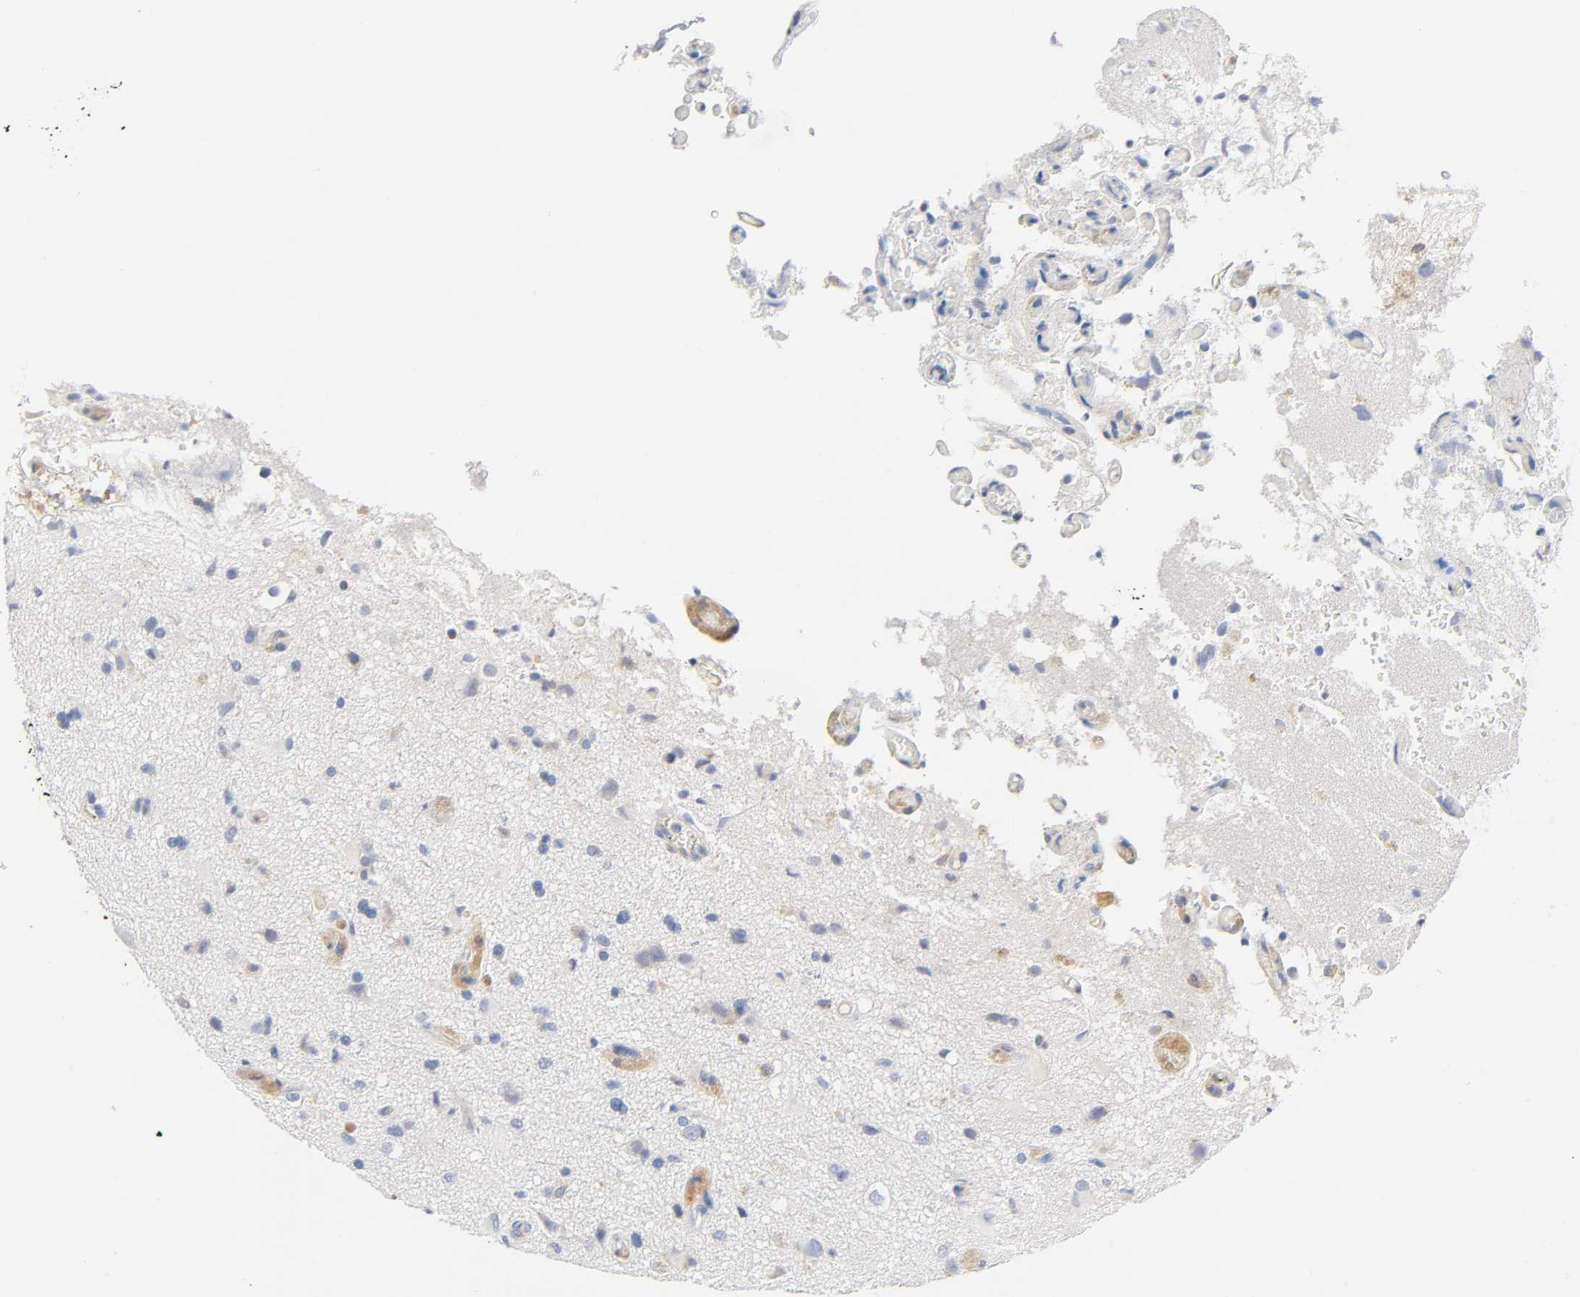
{"staining": {"intensity": "negative", "quantity": "none", "location": "none"}, "tissue": "glioma", "cell_type": "Tumor cells", "image_type": "cancer", "snomed": [{"axis": "morphology", "description": "Glioma, malignant, High grade"}, {"axis": "topography", "description": "Brain"}], "caption": "This is a photomicrograph of immunohistochemistry (IHC) staining of malignant high-grade glioma, which shows no expression in tumor cells. (Immunohistochemistry (ihc), brightfield microscopy, high magnification).", "gene": "MALT1", "patient": {"sex": "male", "age": 47}}